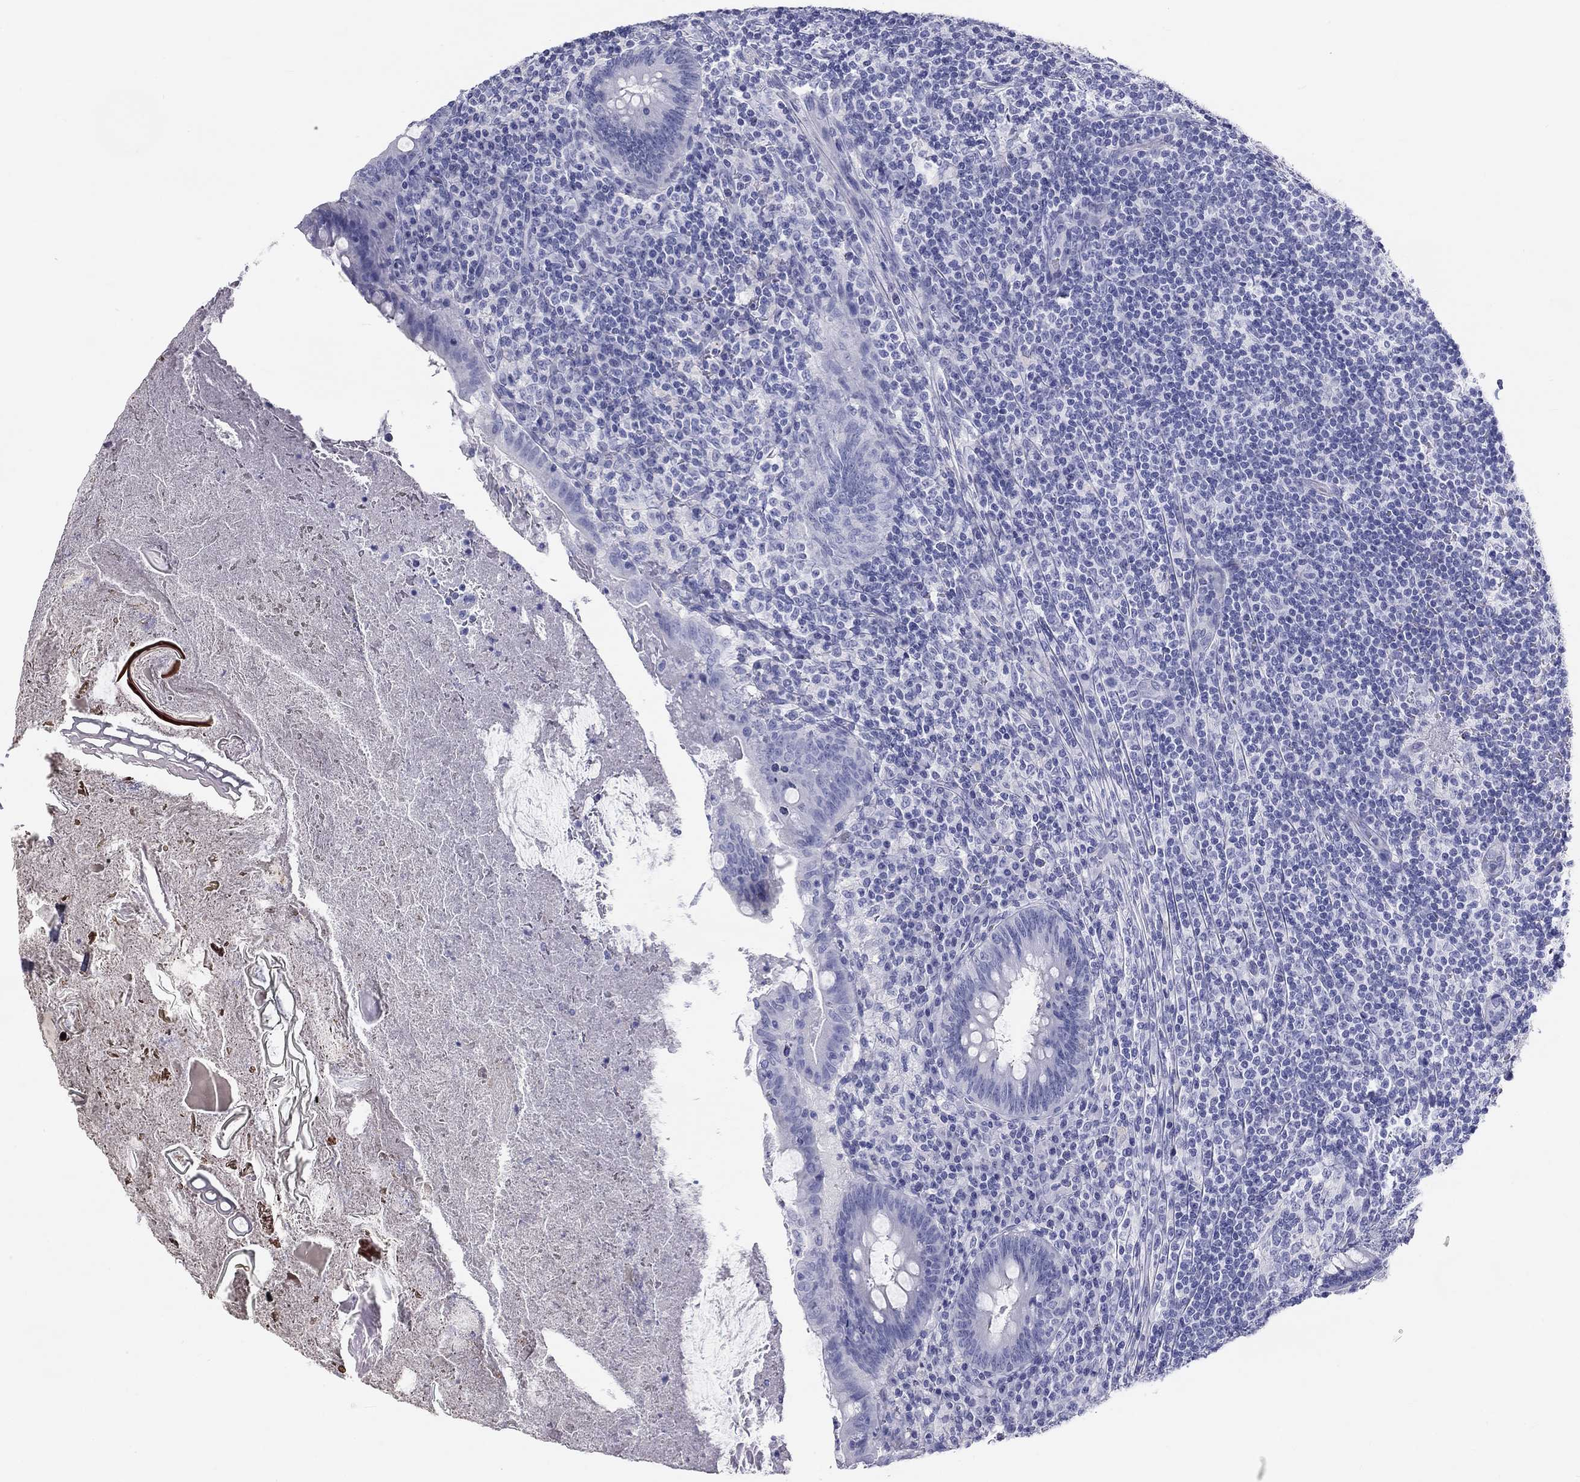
{"staining": {"intensity": "negative", "quantity": "none", "location": "none"}, "tissue": "appendix", "cell_type": "Glandular cells", "image_type": "normal", "snomed": [{"axis": "morphology", "description": "Normal tissue, NOS"}, {"axis": "topography", "description": "Appendix"}], "caption": "Immunohistochemistry of normal human appendix reveals no expression in glandular cells. (DAB immunohistochemistry (IHC) visualized using brightfield microscopy, high magnification).", "gene": "DNALI1", "patient": {"sex": "male", "age": 47}}